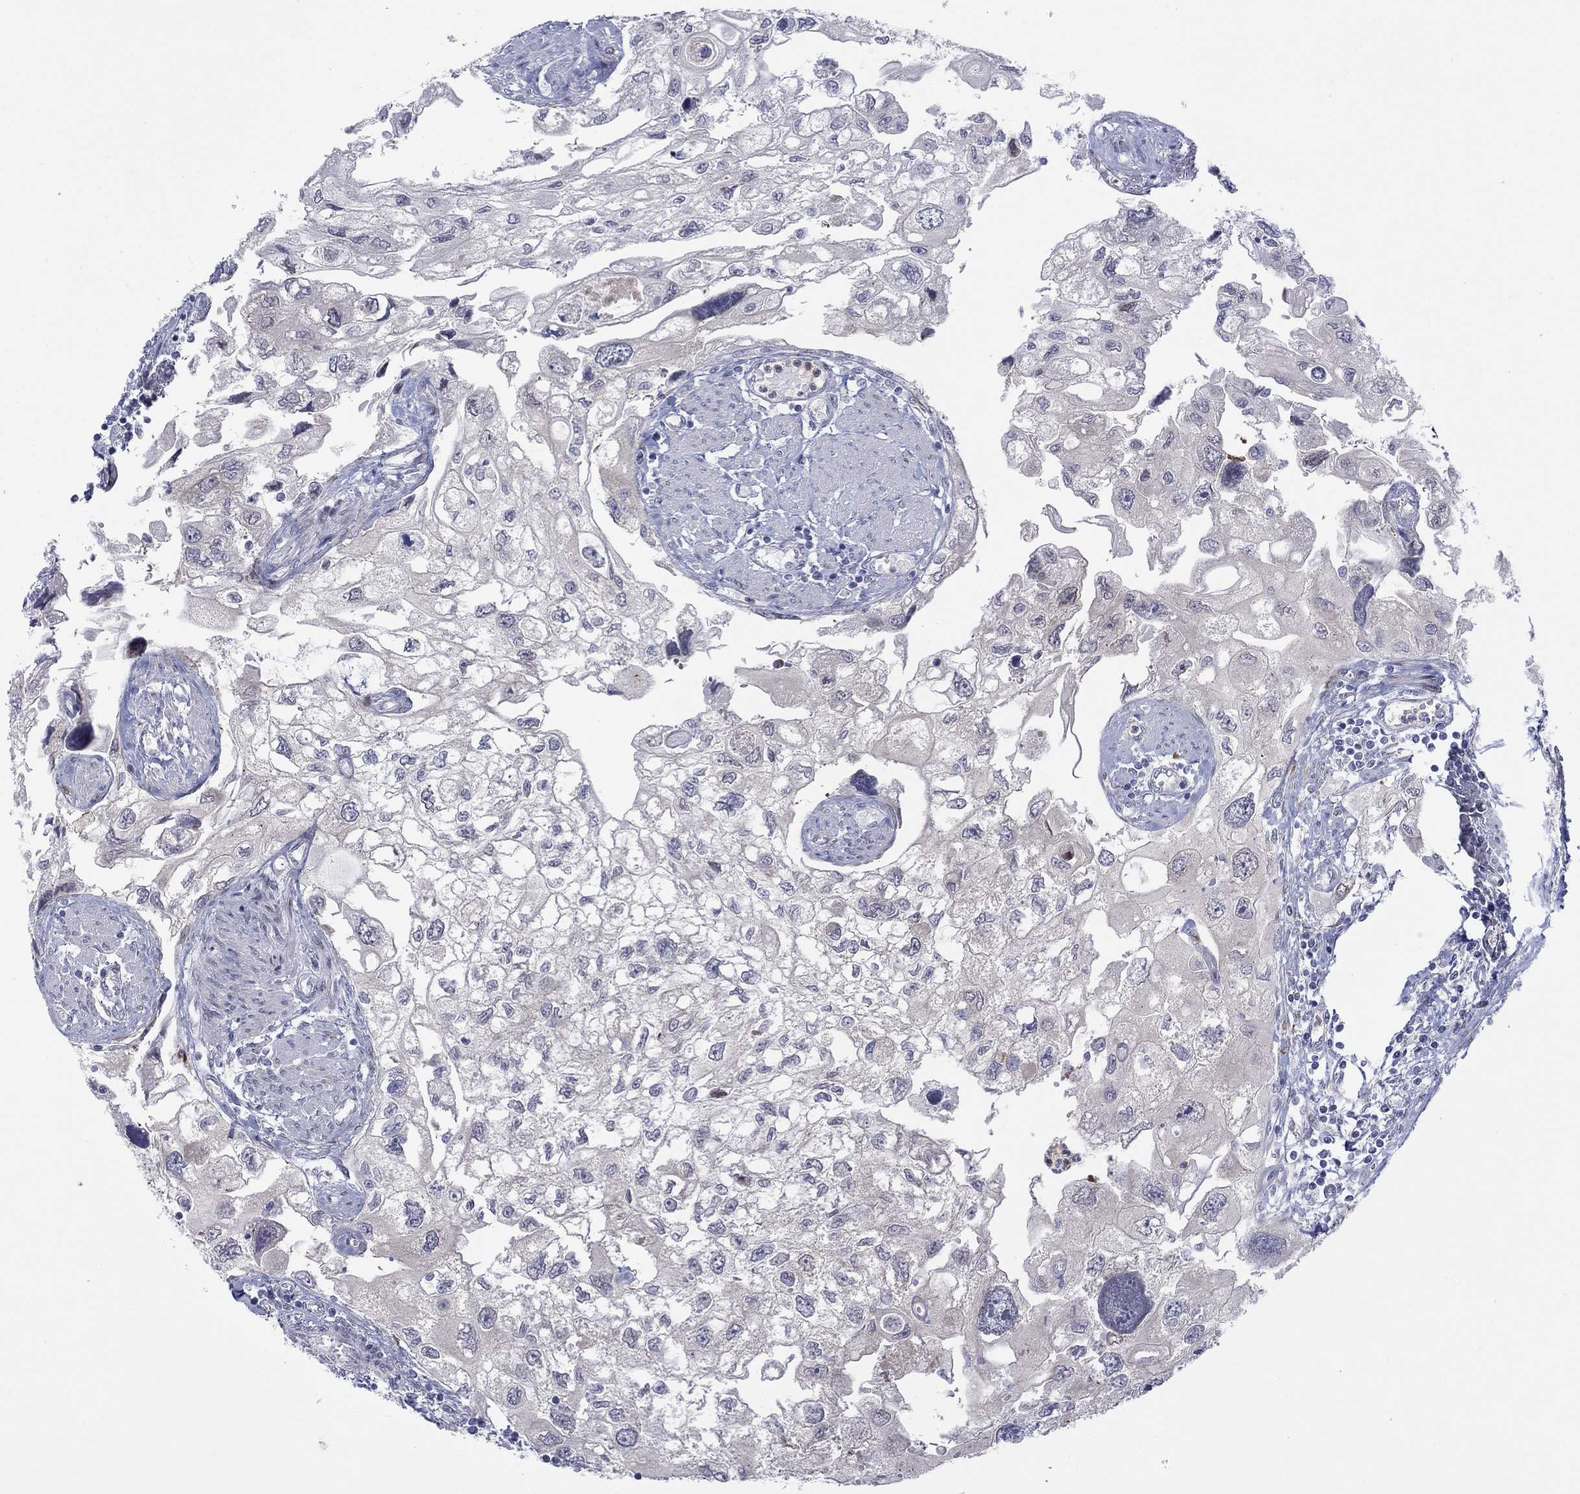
{"staining": {"intensity": "negative", "quantity": "none", "location": "none"}, "tissue": "urothelial cancer", "cell_type": "Tumor cells", "image_type": "cancer", "snomed": [{"axis": "morphology", "description": "Urothelial carcinoma, High grade"}, {"axis": "topography", "description": "Urinary bladder"}], "caption": "IHC photomicrograph of urothelial carcinoma (high-grade) stained for a protein (brown), which displays no expression in tumor cells.", "gene": "TTC21B", "patient": {"sex": "male", "age": 59}}